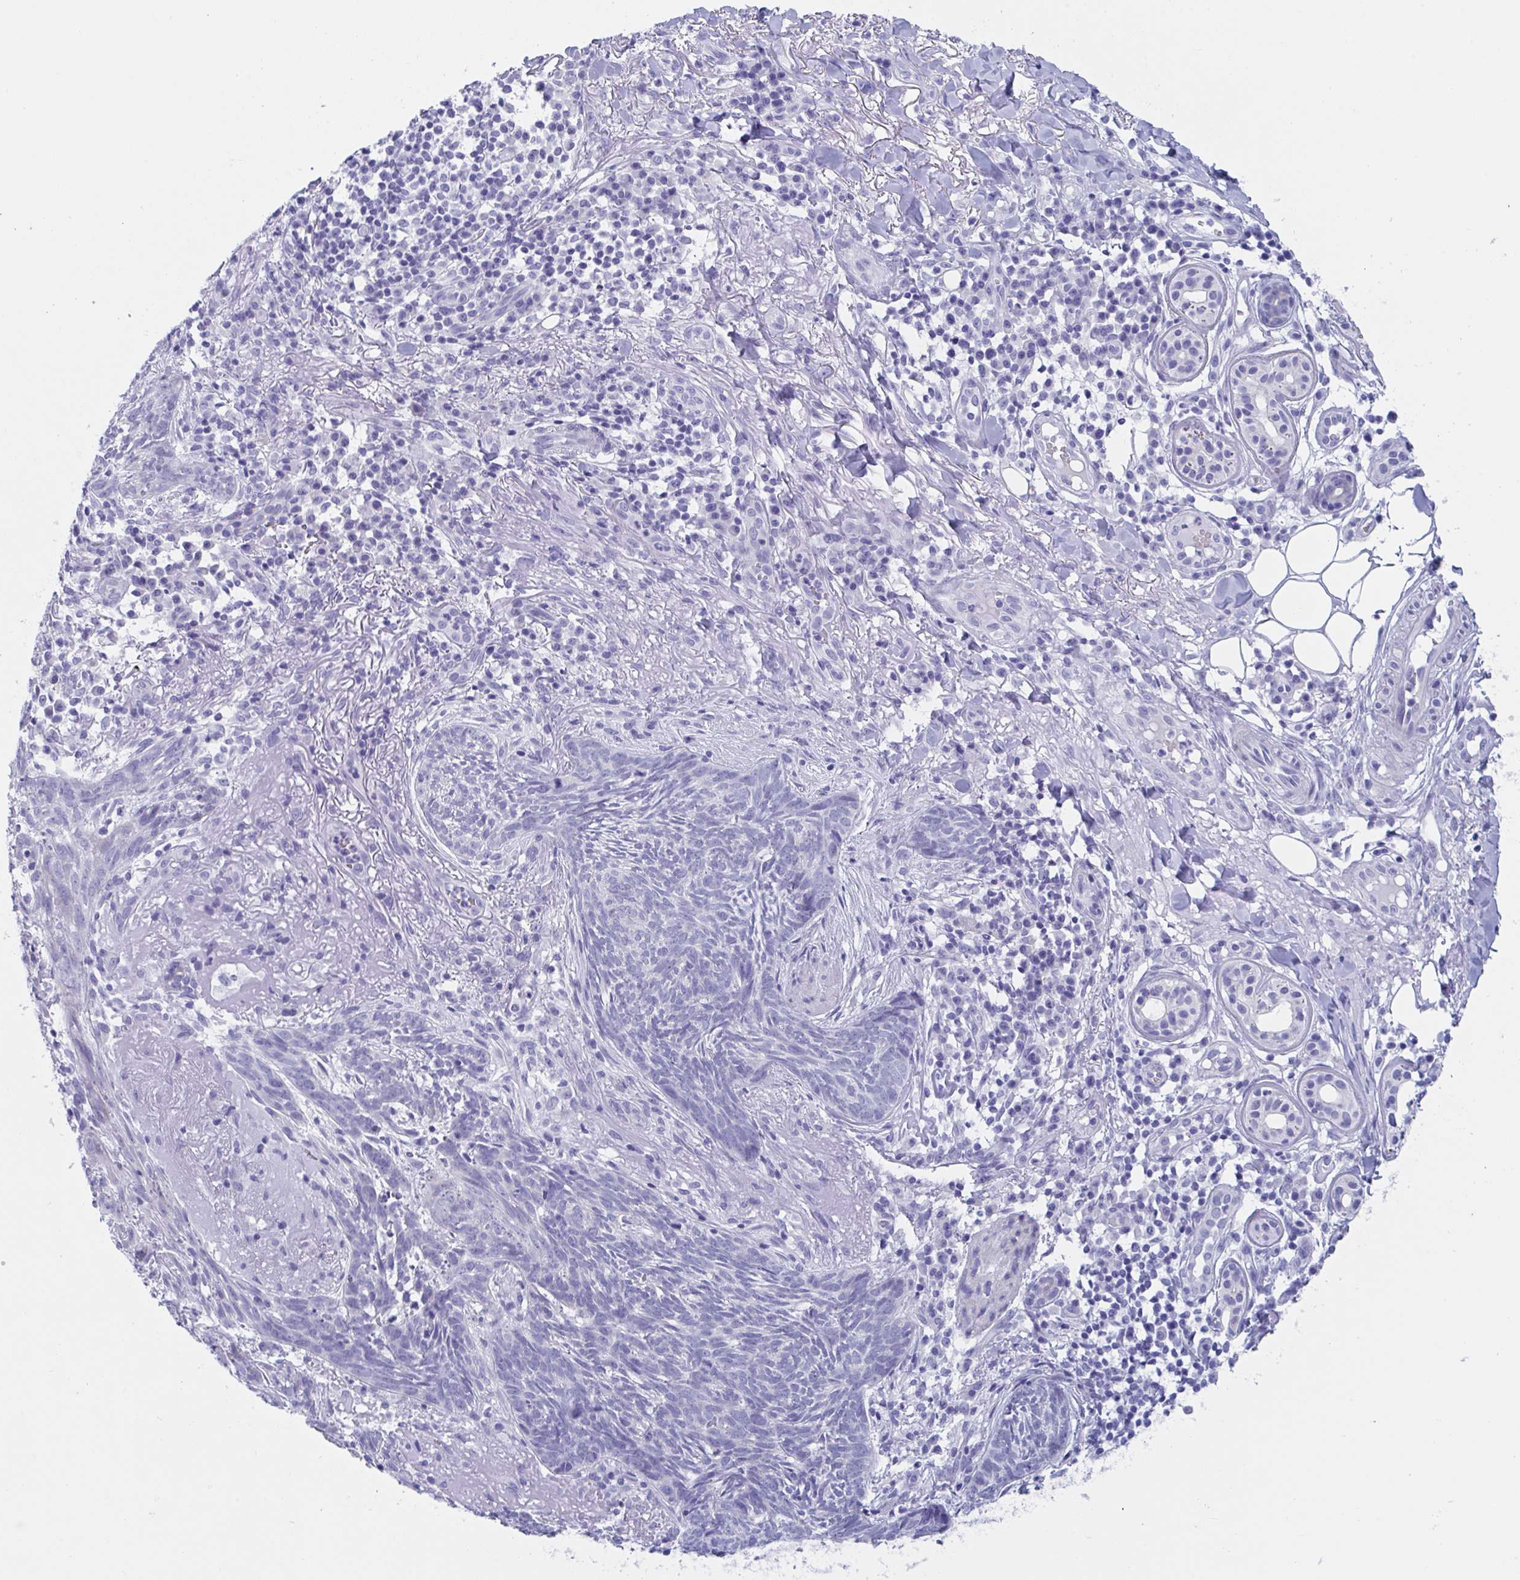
{"staining": {"intensity": "negative", "quantity": "none", "location": "none"}, "tissue": "skin cancer", "cell_type": "Tumor cells", "image_type": "cancer", "snomed": [{"axis": "morphology", "description": "Basal cell carcinoma"}, {"axis": "topography", "description": "Skin"}], "caption": "High power microscopy image of an immunohistochemistry (IHC) histopathology image of skin cancer, revealing no significant staining in tumor cells.", "gene": "ZPBP", "patient": {"sex": "female", "age": 93}}